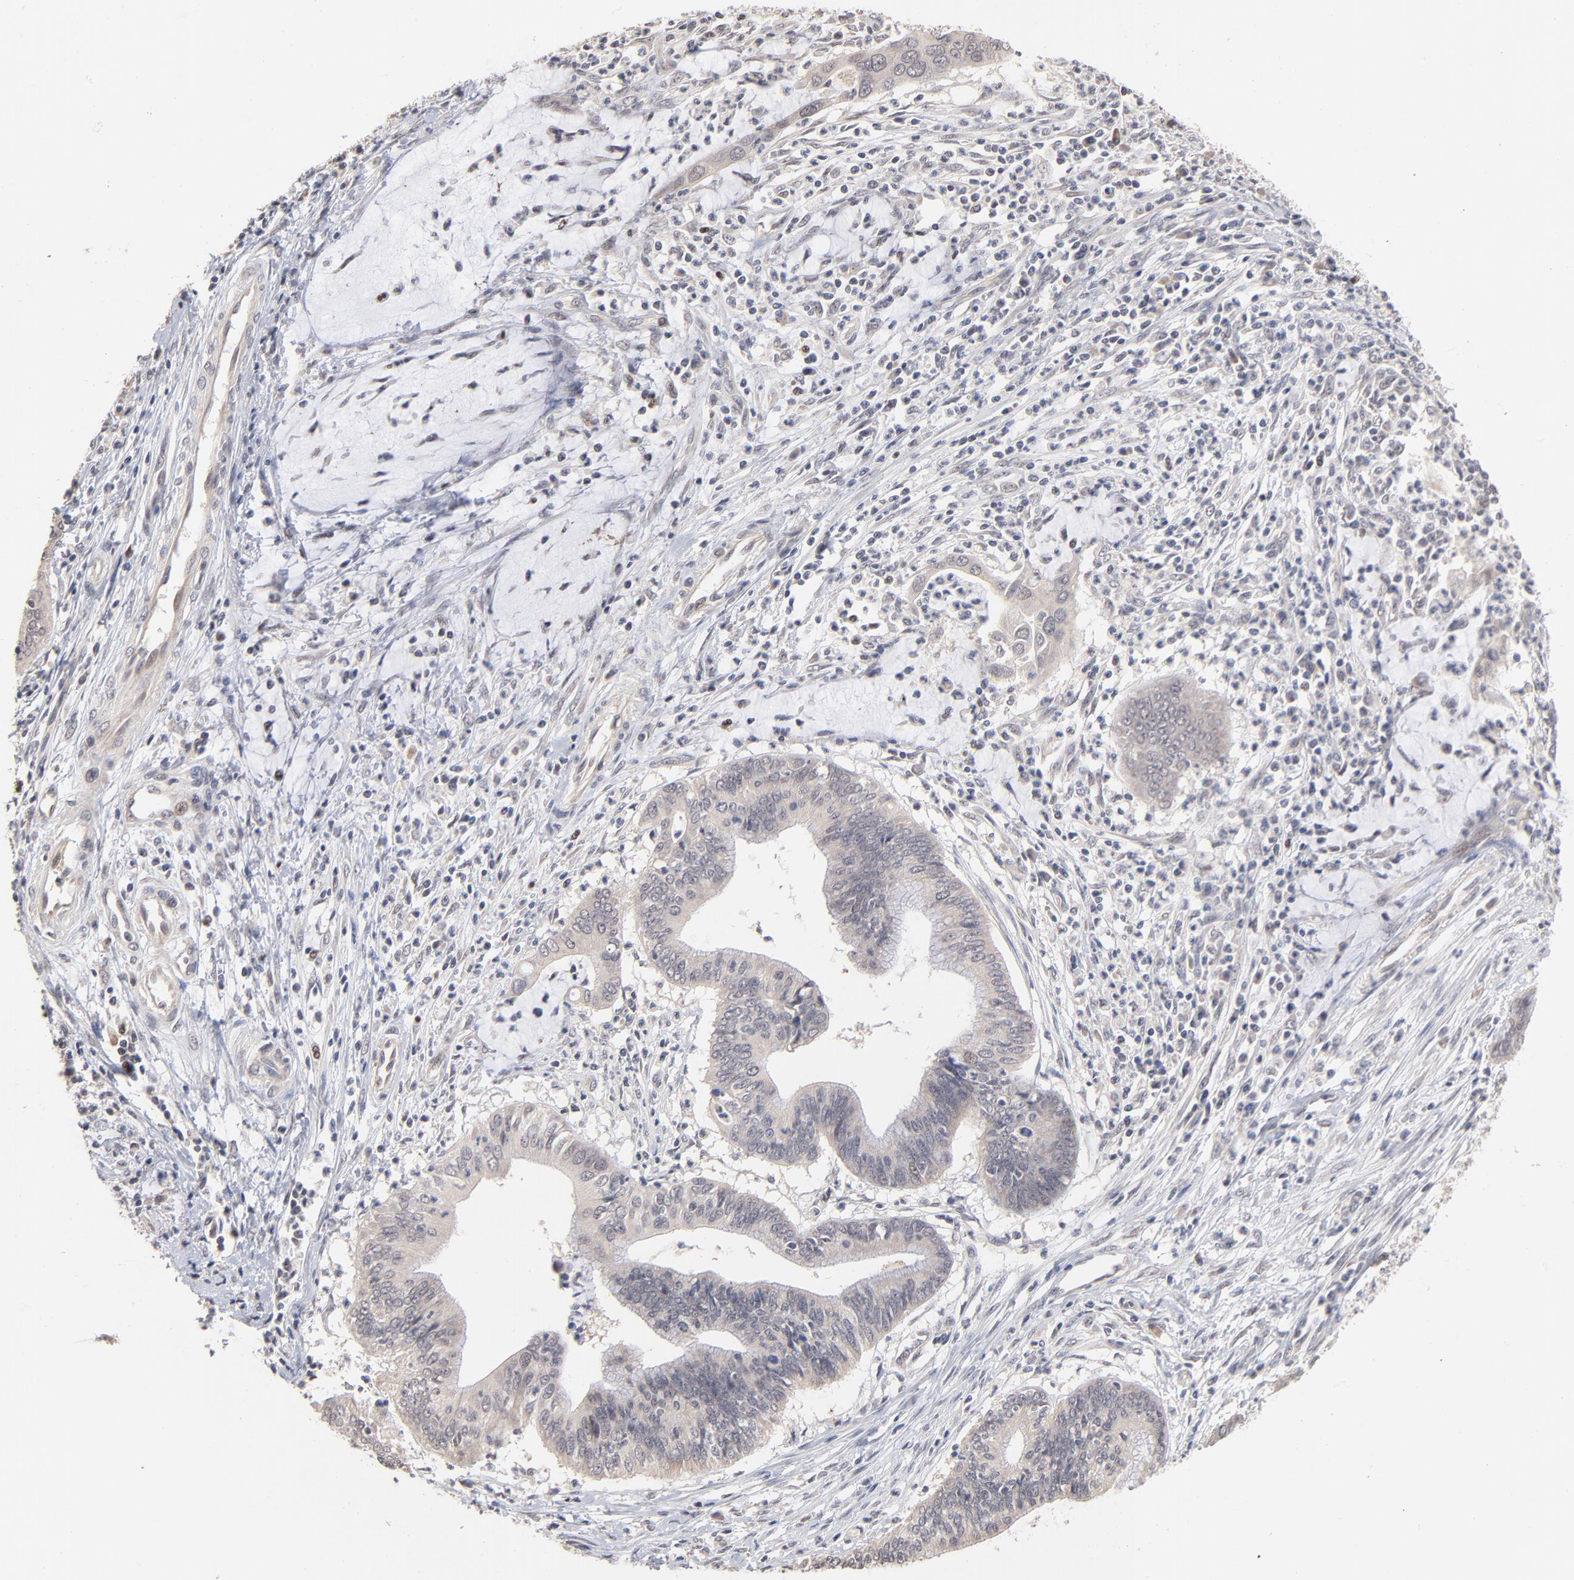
{"staining": {"intensity": "negative", "quantity": "none", "location": "none"}, "tissue": "cervical cancer", "cell_type": "Tumor cells", "image_type": "cancer", "snomed": [{"axis": "morphology", "description": "Adenocarcinoma, NOS"}, {"axis": "topography", "description": "Cervix"}], "caption": "Immunohistochemistry (IHC) of cervical cancer (adenocarcinoma) shows no staining in tumor cells.", "gene": "MSL2", "patient": {"sex": "female", "age": 36}}